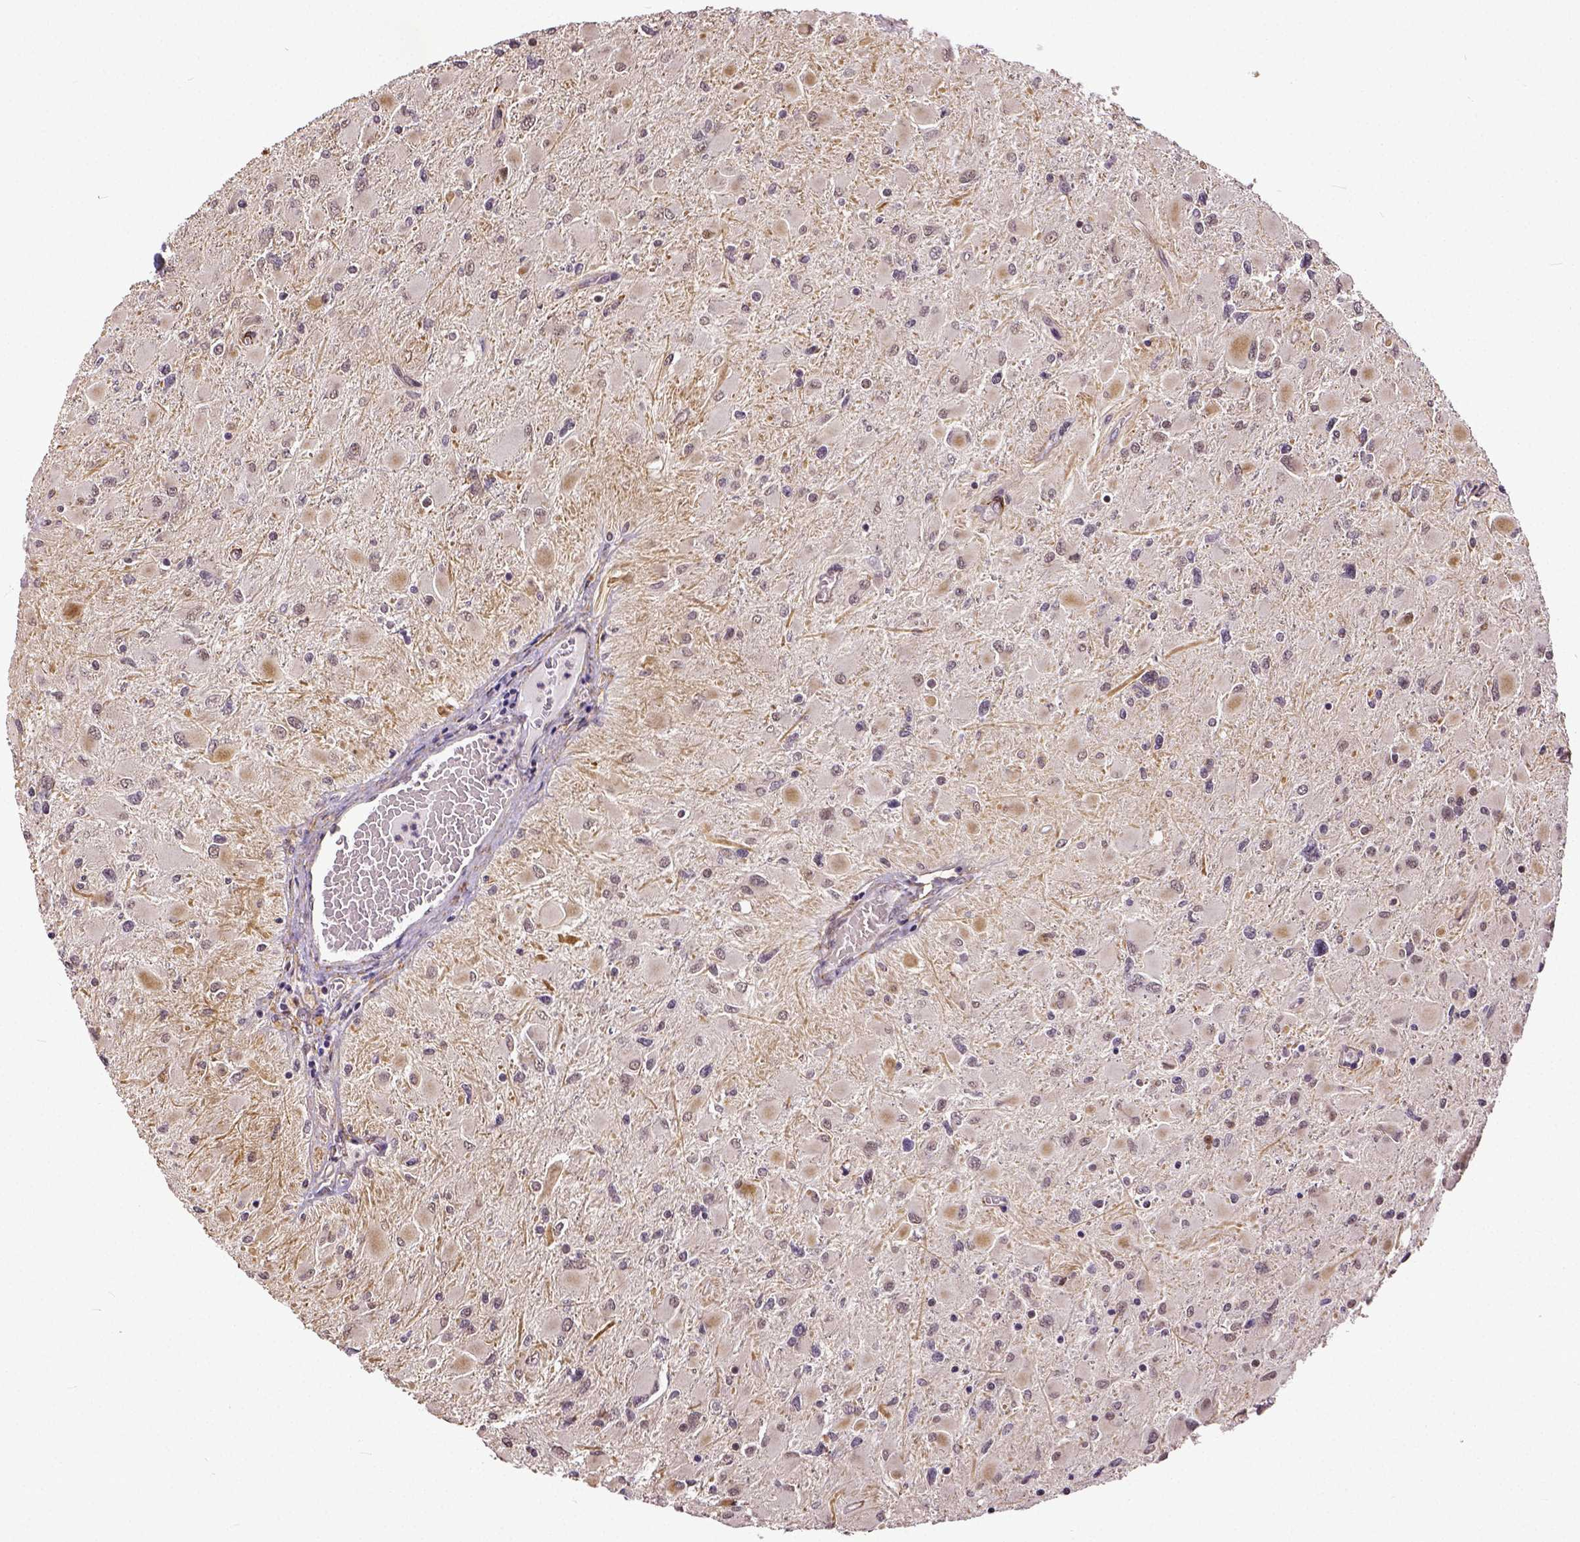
{"staining": {"intensity": "weak", "quantity": "25%-75%", "location": "cytoplasmic/membranous"}, "tissue": "glioma", "cell_type": "Tumor cells", "image_type": "cancer", "snomed": [{"axis": "morphology", "description": "Glioma, malignant, High grade"}, {"axis": "topography", "description": "Cerebral cortex"}], "caption": "Weak cytoplasmic/membranous protein positivity is seen in approximately 25%-75% of tumor cells in high-grade glioma (malignant).", "gene": "DICER1", "patient": {"sex": "female", "age": 36}}